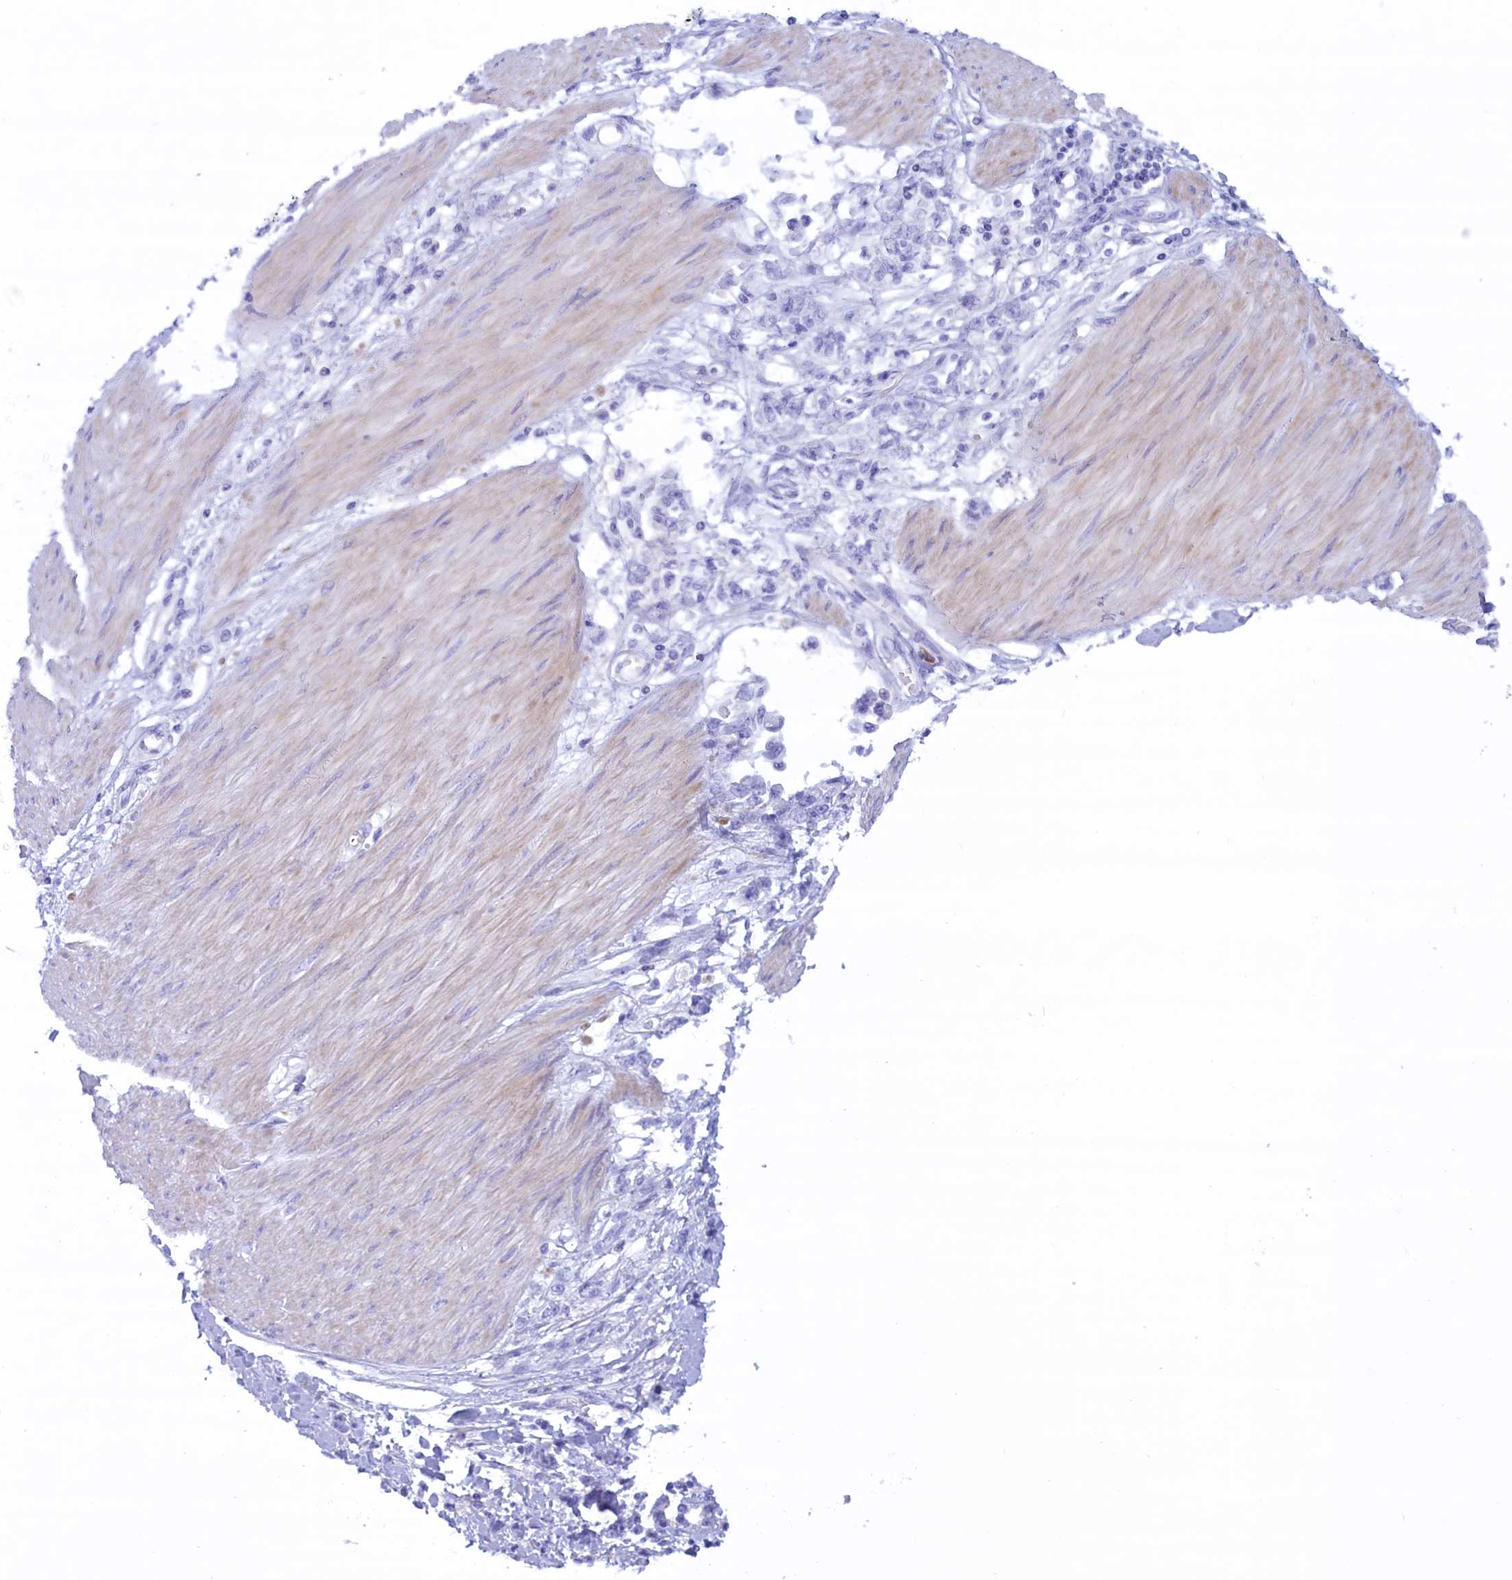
{"staining": {"intensity": "negative", "quantity": "none", "location": "none"}, "tissue": "stomach cancer", "cell_type": "Tumor cells", "image_type": "cancer", "snomed": [{"axis": "morphology", "description": "Adenocarcinoma, NOS"}, {"axis": "topography", "description": "Stomach"}], "caption": "The immunohistochemistry image has no significant positivity in tumor cells of stomach adenocarcinoma tissue. (DAB immunohistochemistry visualized using brightfield microscopy, high magnification).", "gene": "MPV17L2", "patient": {"sex": "female", "age": 76}}